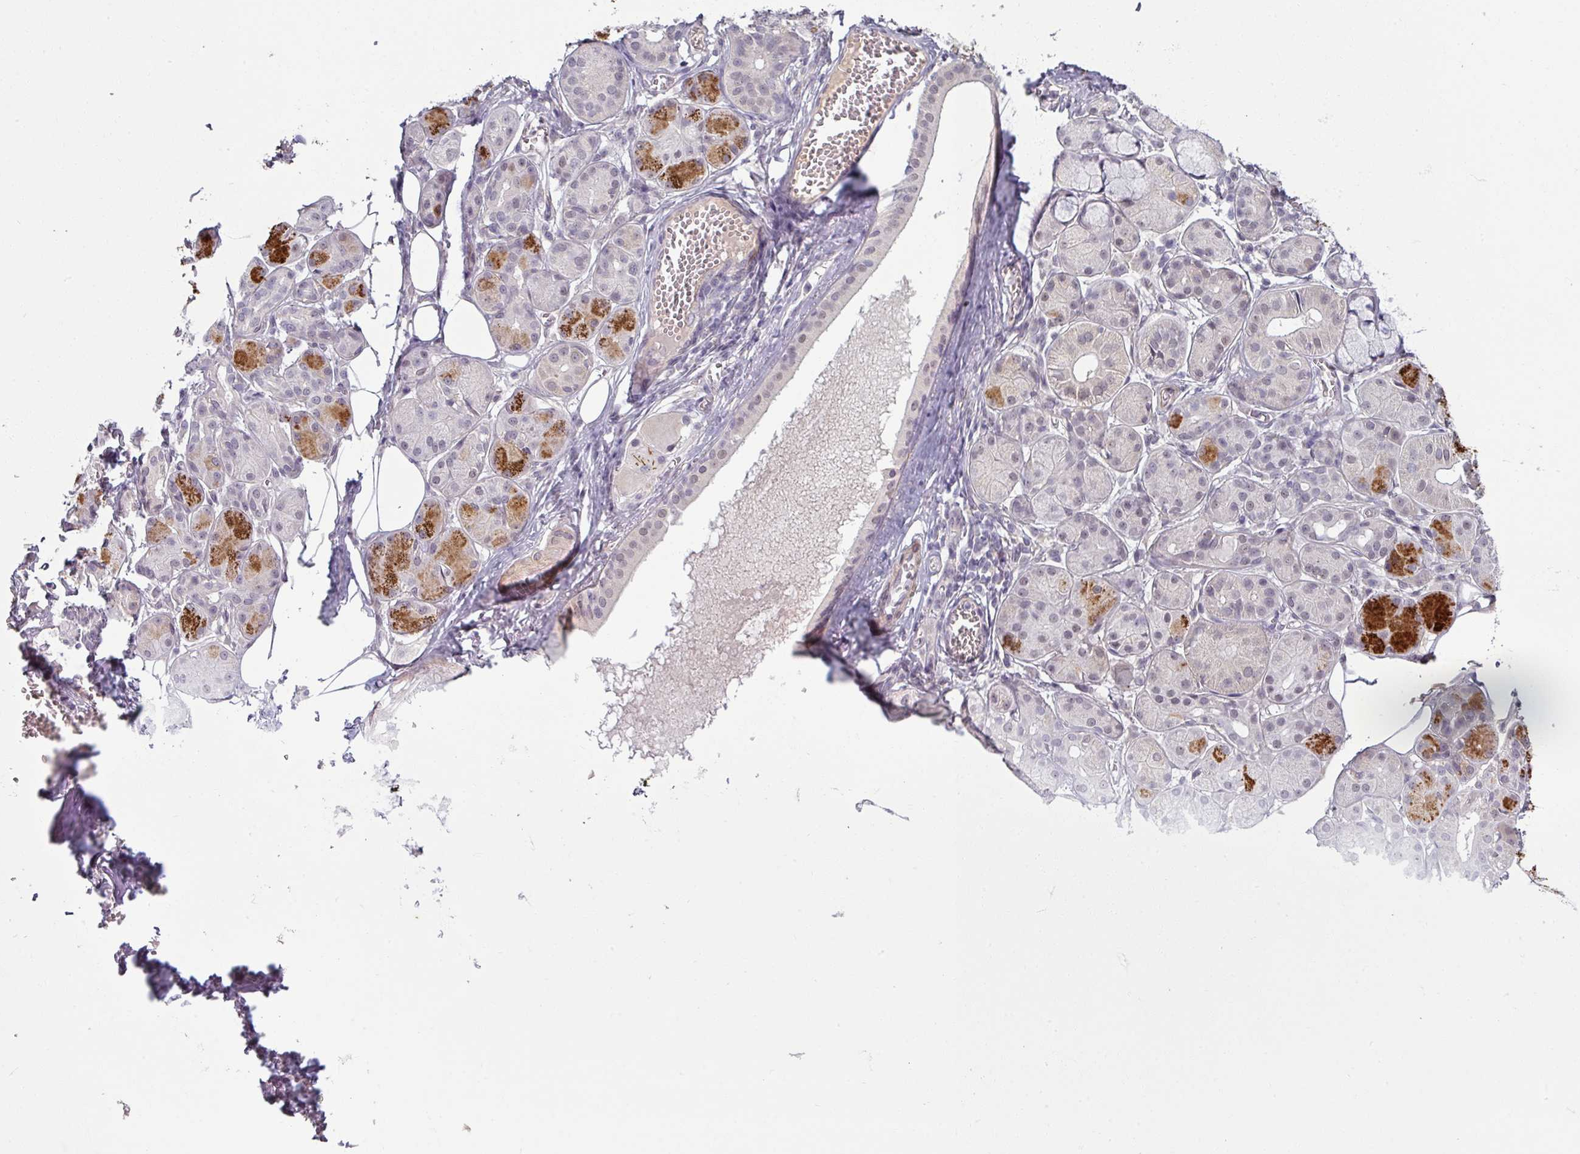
{"staining": {"intensity": "strong", "quantity": "<25%", "location": "cytoplasmic/membranous,nuclear"}, "tissue": "salivary gland", "cell_type": "Glandular cells", "image_type": "normal", "snomed": [{"axis": "morphology", "description": "Squamous cell carcinoma, NOS"}, {"axis": "topography", "description": "Skin"}, {"axis": "topography", "description": "Head-Neck"}], "caption": "IHC (DAB (3,3'-diaminobenzidine)) staining of benign human salivary gland exhibits strong cytoplasmic/membranous,nuclear protein expression in approximately <25% of glandular cells.", "gene": "UVSSA", "patient": {"sex": "male", "age": 80}}